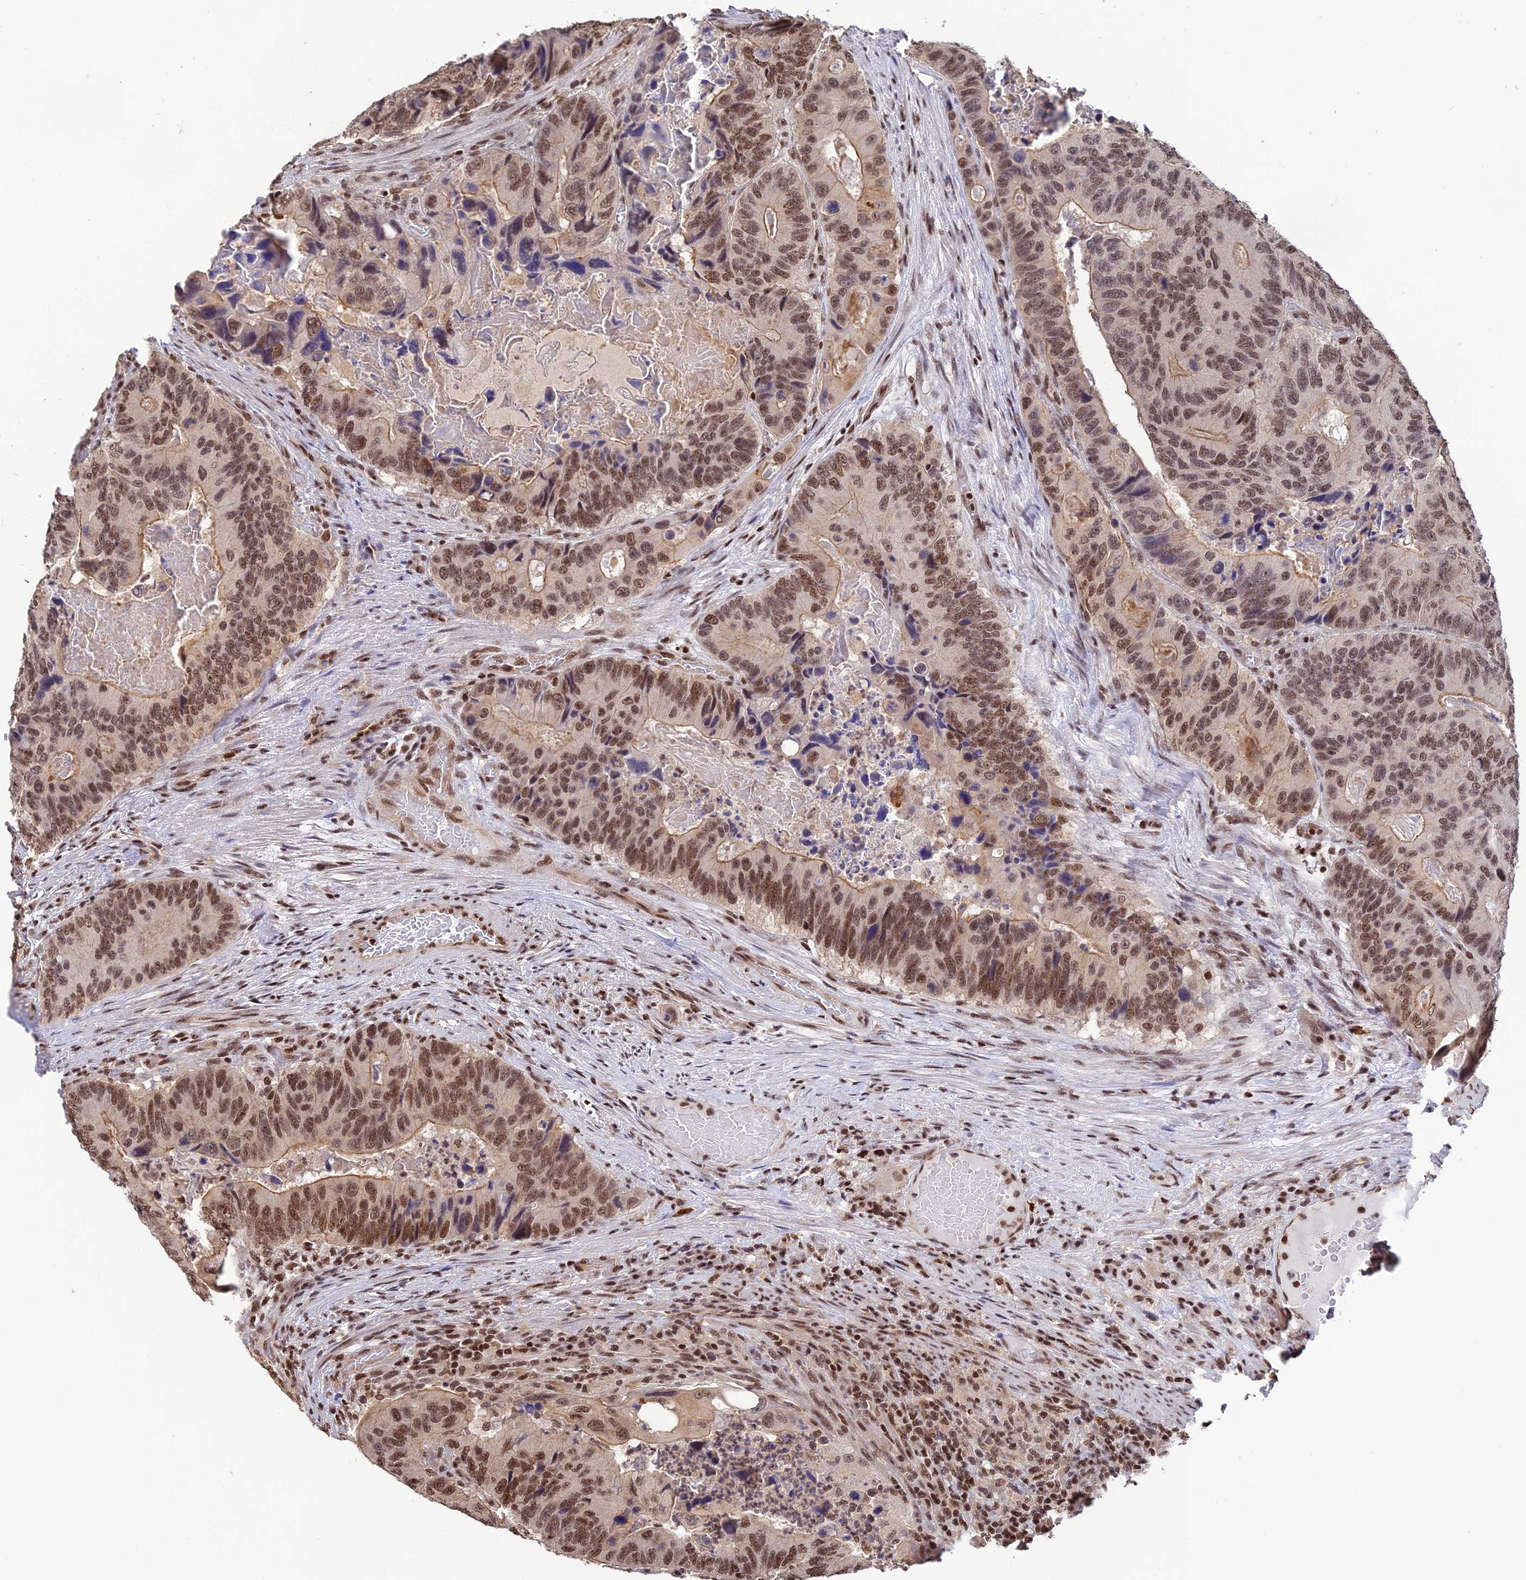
{"staining": {"intensity": "moderate", "quantity": ">75%", "location": "nuclear"}, "tissue": "colorectal cancer", "cell_type": "Tumor cells", "image_type": "cancer", "snomed": [{"axis": "morphology", "description": "Adenocarcinoma, NOS"}, {"axis": "topography", "description": "Colon"}], "caption": "Immunohistochemical staining of human colorectal cancer (adenocarcinoma) shows medium levels of moderate nuclear expression in approximately >75% of tumor cells. Immunohistochemistry (ihc) stains the protein in brown and the nuclei are stained blue.", "gene": "THAP11", "patient": {"sex": "male", "age": 84}}